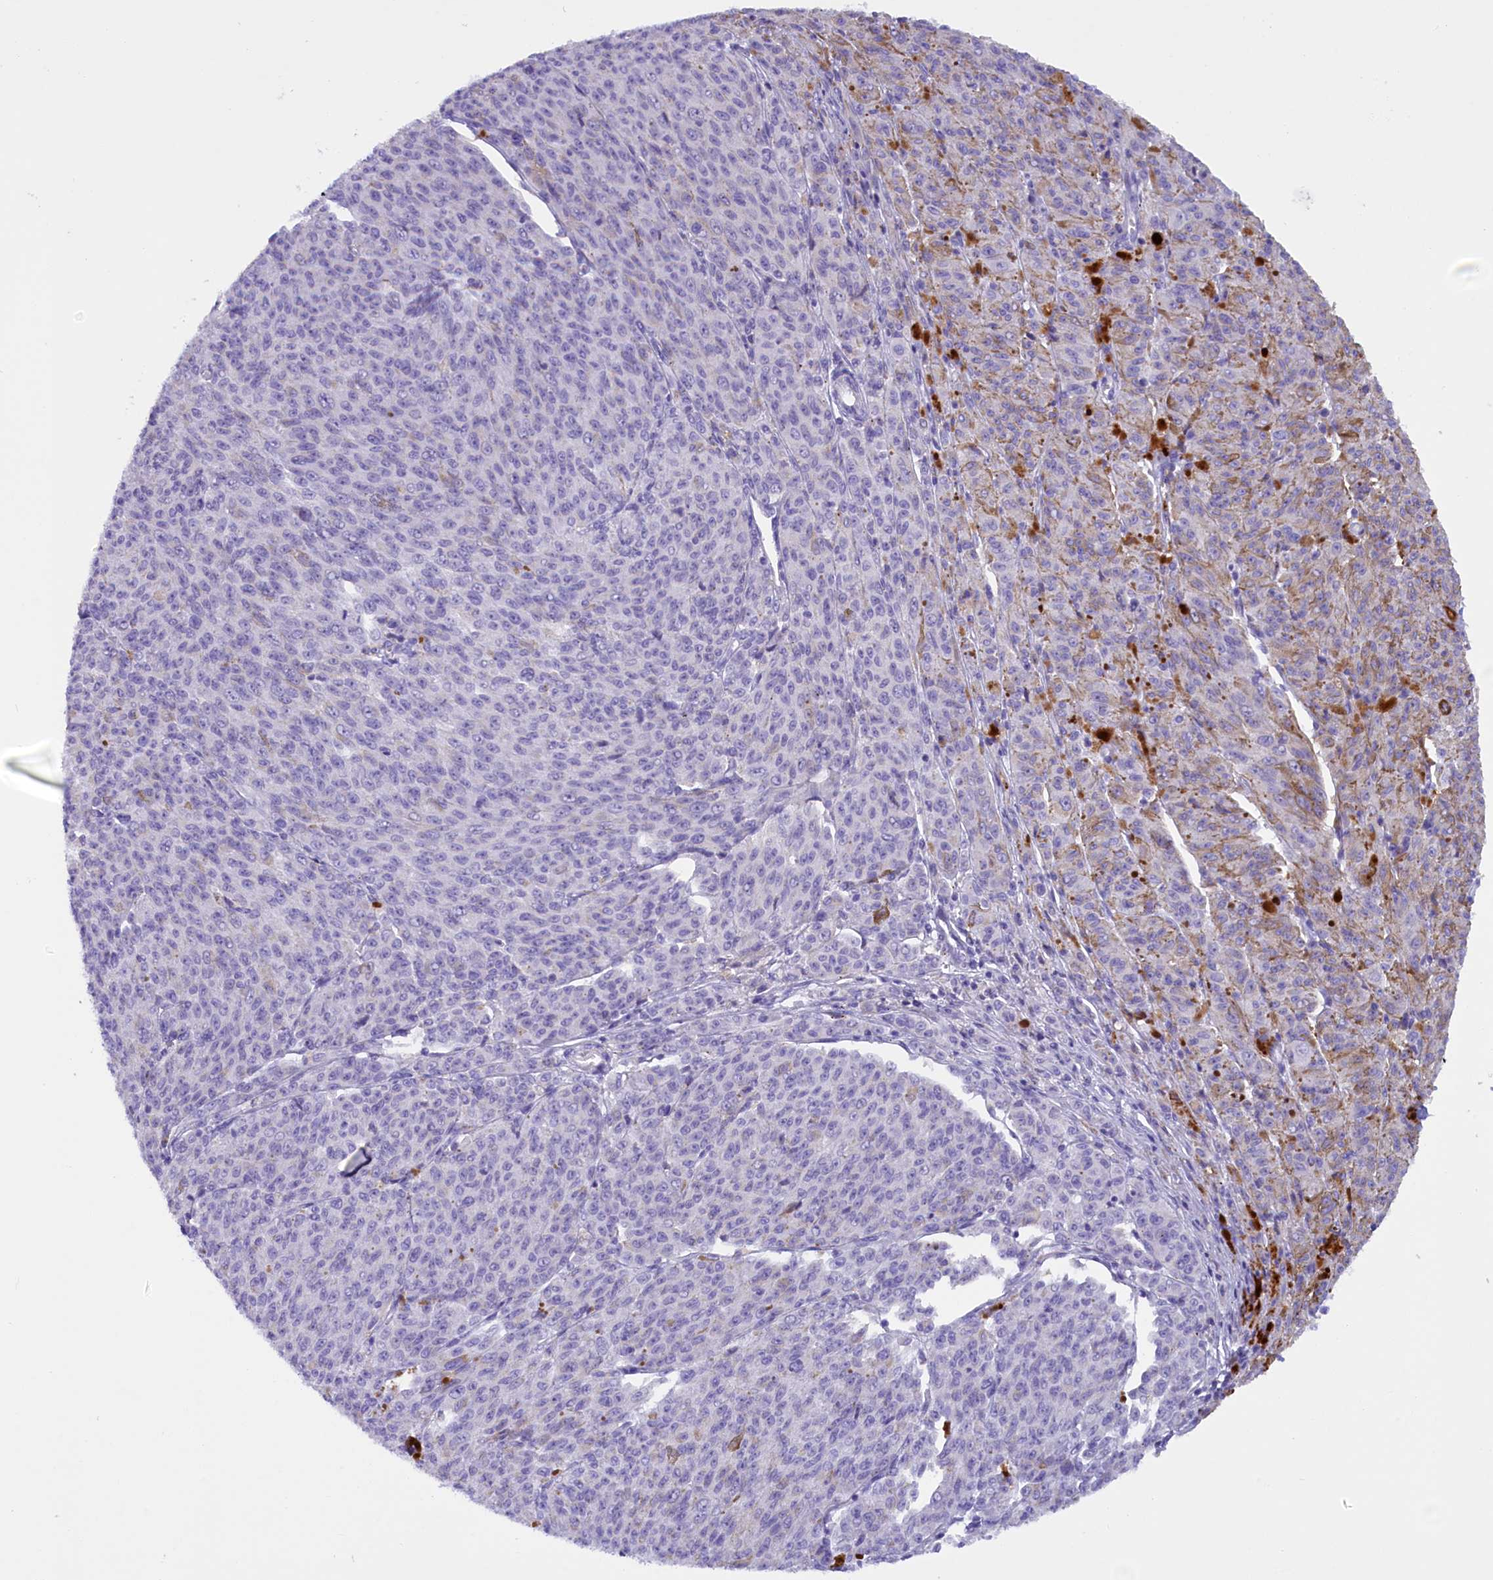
{"staining": {"intensity": "negative", "quantity": "none", "location": "none"}, "tissue": "melanoma", "cell_type": "Tumor cells", "image_type": "cancer", "snomed": [{"axis": "morphology", "description": "Malignant melanoma, NOS"}, {"axis": "topography", "description": "Skin"}], "caption": "Immunohistochemistry histopathology image of melanoma stained for a protein (brown), which reveals no staining in tumor cells. (Brightfield microscopy of DAB IHC at high magnification).", "gene": "RTTN", "patient": {"sex": "female", "age": 52}}